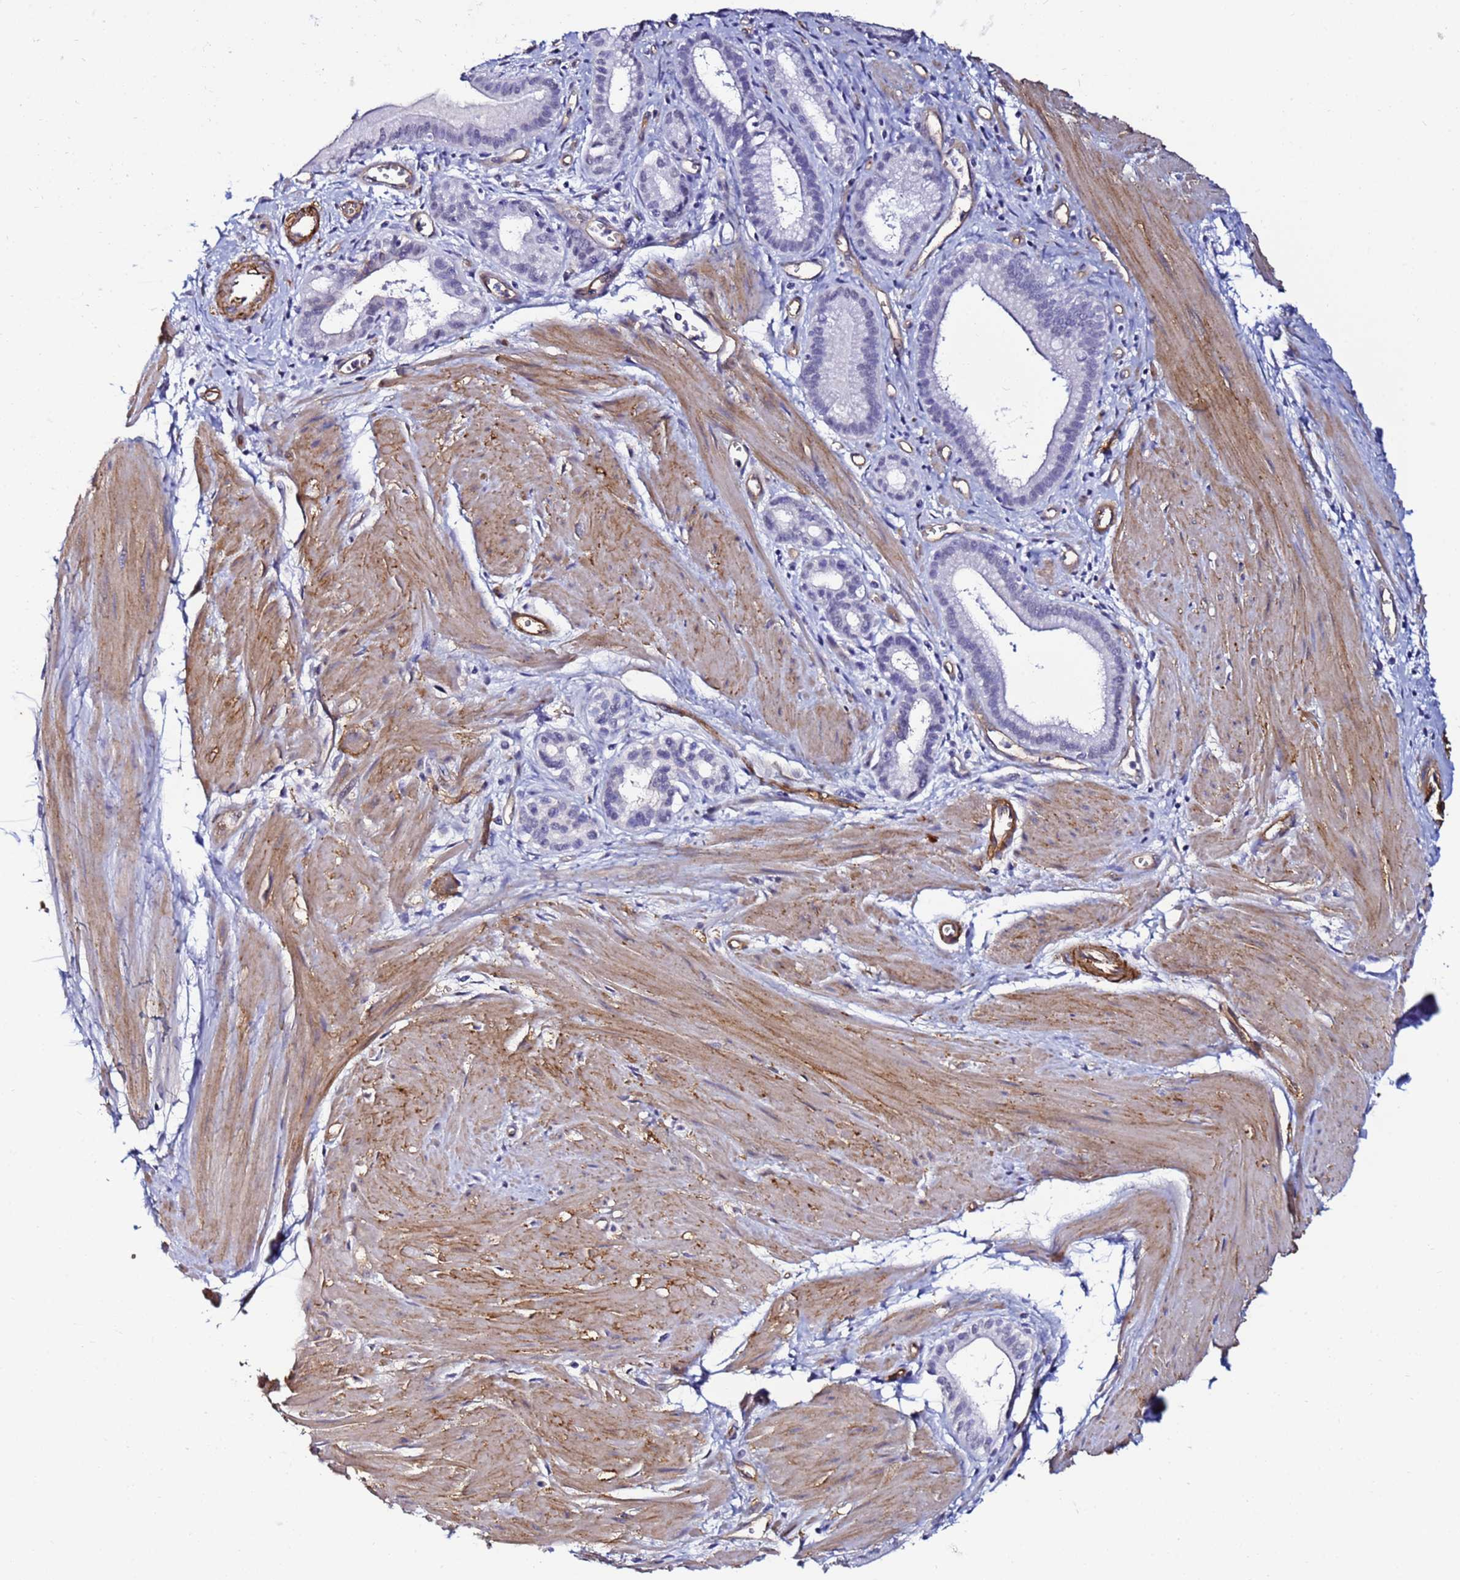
{"staining": {"intensity": "negative", "quantity": "none", "location": "none"}, "tissue": "pancreatic cancer", "cell_type": "Tumor cells", "image_type": "cancer", "snomed": [{"axis": "morphology", "description": "Adenocarcinoma, NOS"}, {"axis": "topography", "description": "Pancreas"}], "caption": "DAB immunohistochemical staining of human pancreatic adenocarcinoma demonstrates no significant staining in tumor cells.", "gene": "DEFB104A", "patient": {"sex": "female", "age": 72}}